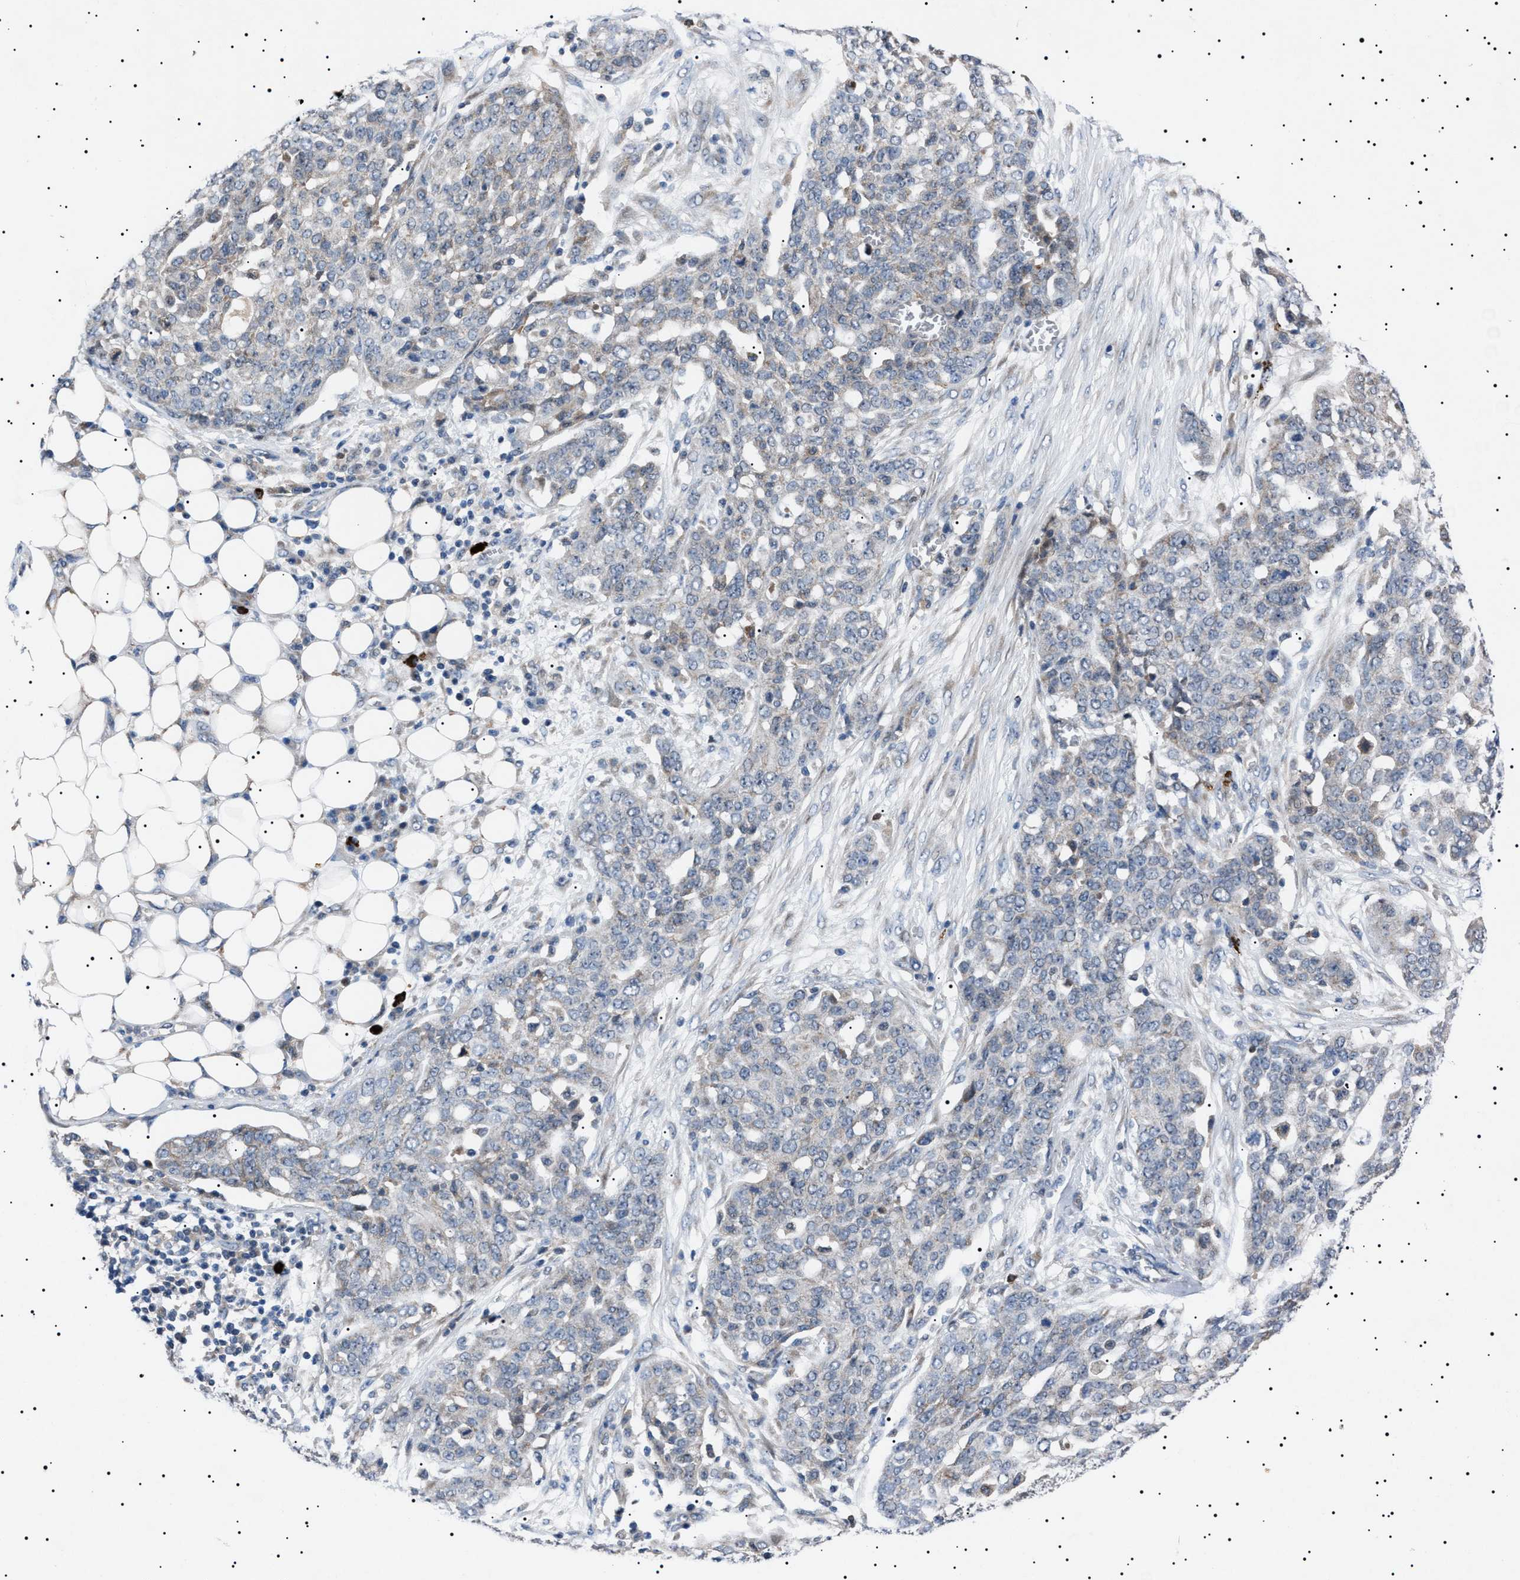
{"staining": {"intensity": "weak", "quantity": "<25%", "location": "cytoplasmic/membranous"}, "tissue": "ovarian cancer", "cell_type": "Tumor cells", "image_type": "cancer", "snomed": [{"axis": "morphology", "description": "Cystadenocarcinoma, serous, NOS"}, {"axis": "topography", "description": "Soft tissue"}, {"axis": "topography", "description": "Ovary"}], "caption": "Immunohistochemical staining of human ovarian cancer (serous cystadenocarcinoma) shows no significant expression in tumor cells.", "gene": "PTRH1", "patient": {"sex": "female", "age": 57}}